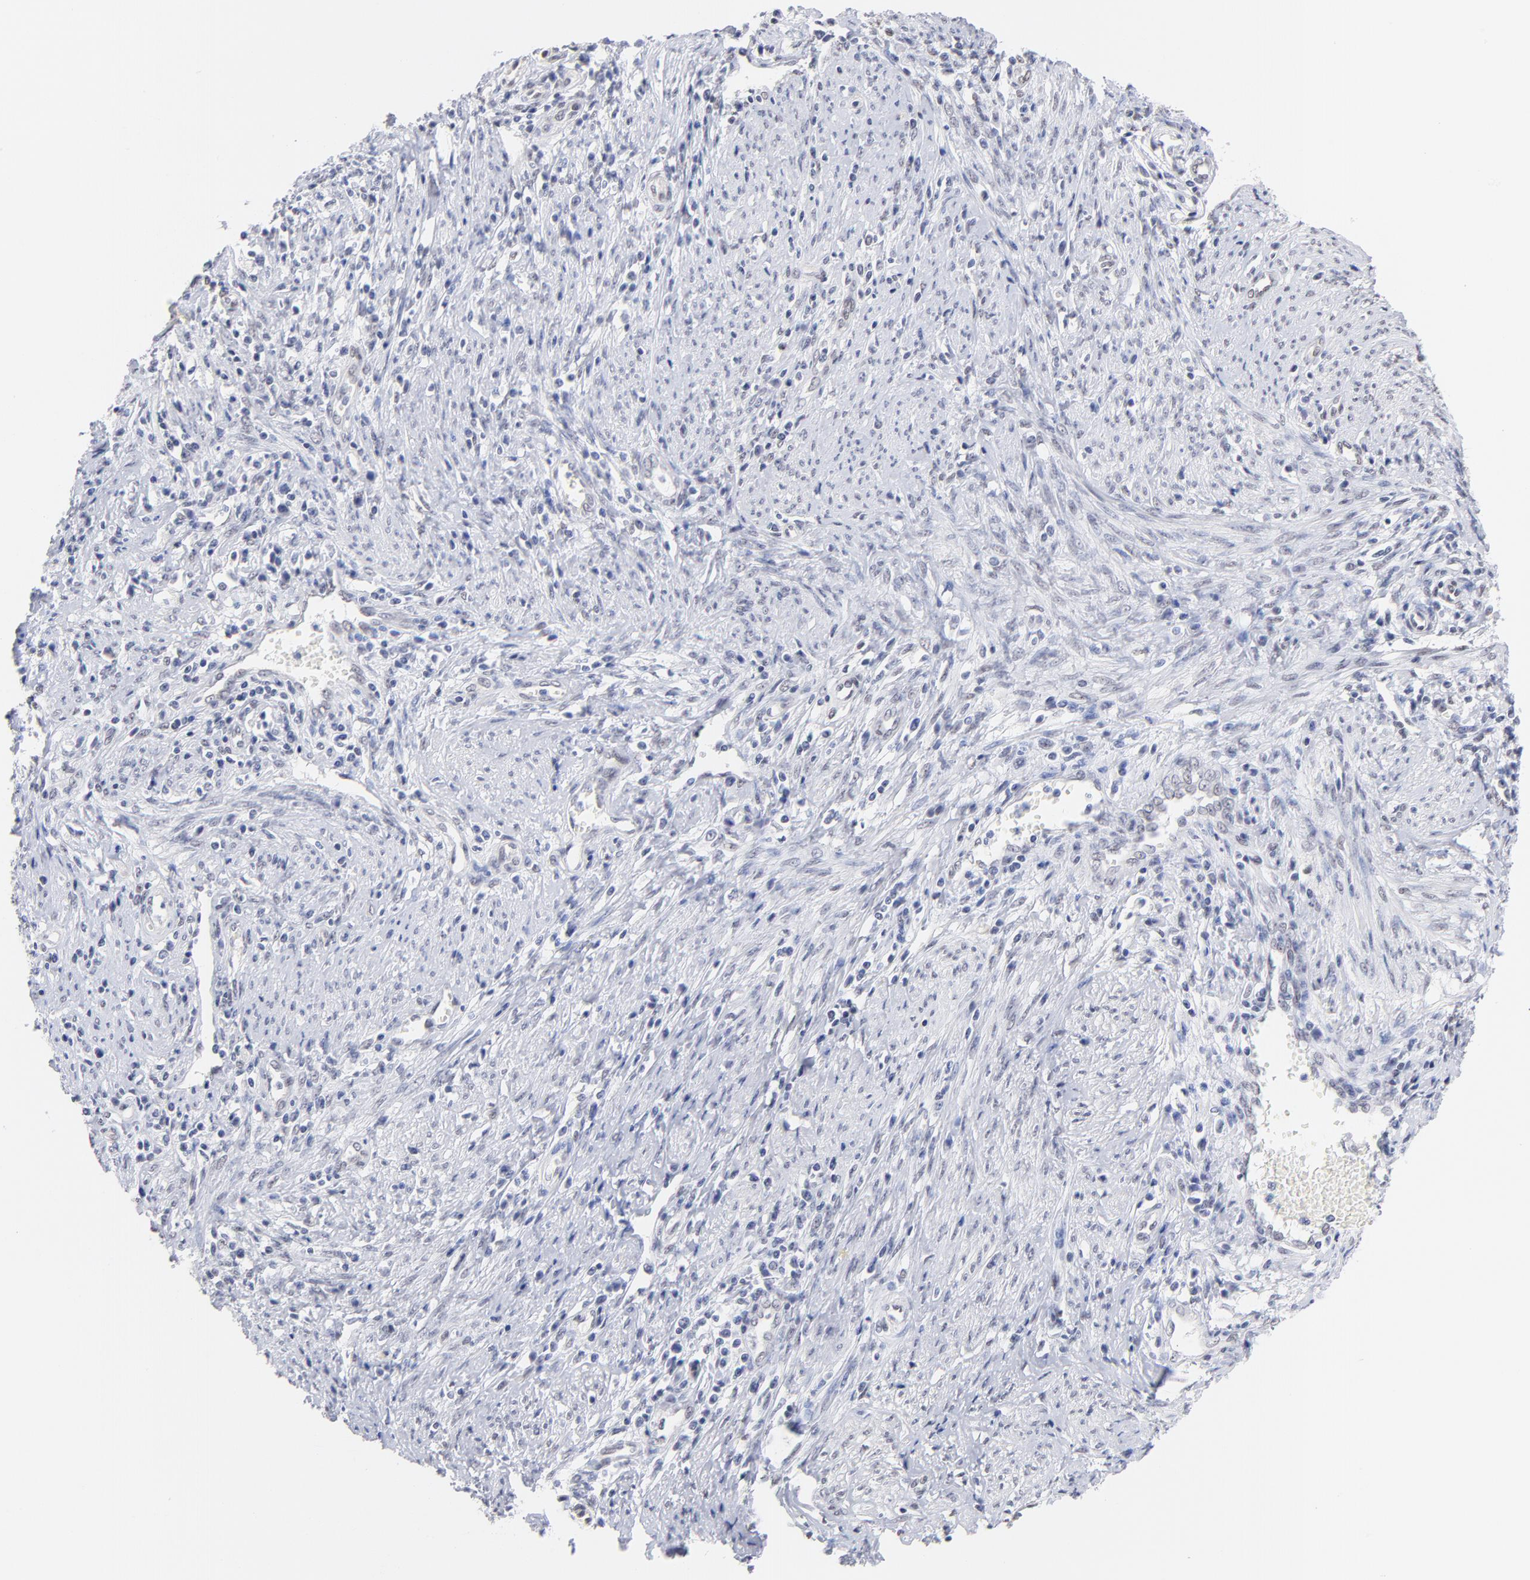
{"staining": {"intensity": "negative", "quantity": "none", "location": "none"}, "tissue": "cervical cancer", "cell_type": "Tumor cells", "image_type": "cancer", "snomed": [{"axis": "morphology", "description": "Adenocarcinoma, NOS"}, {"axis": "topography", "description": "Cervix"}], "caption": "Image shows no significant protein expression in tumor cells of cervical cancer (adenocarcinoma). Brightfield microscopy of immunohistochemistry (IHC) stained with DAB (3,3'-diaminobenzidine) (brown) and hematoxylin (blue), captured at high magnification.", "gene": "ZNF74", "patient": {"sex": "female", "age": 36}}